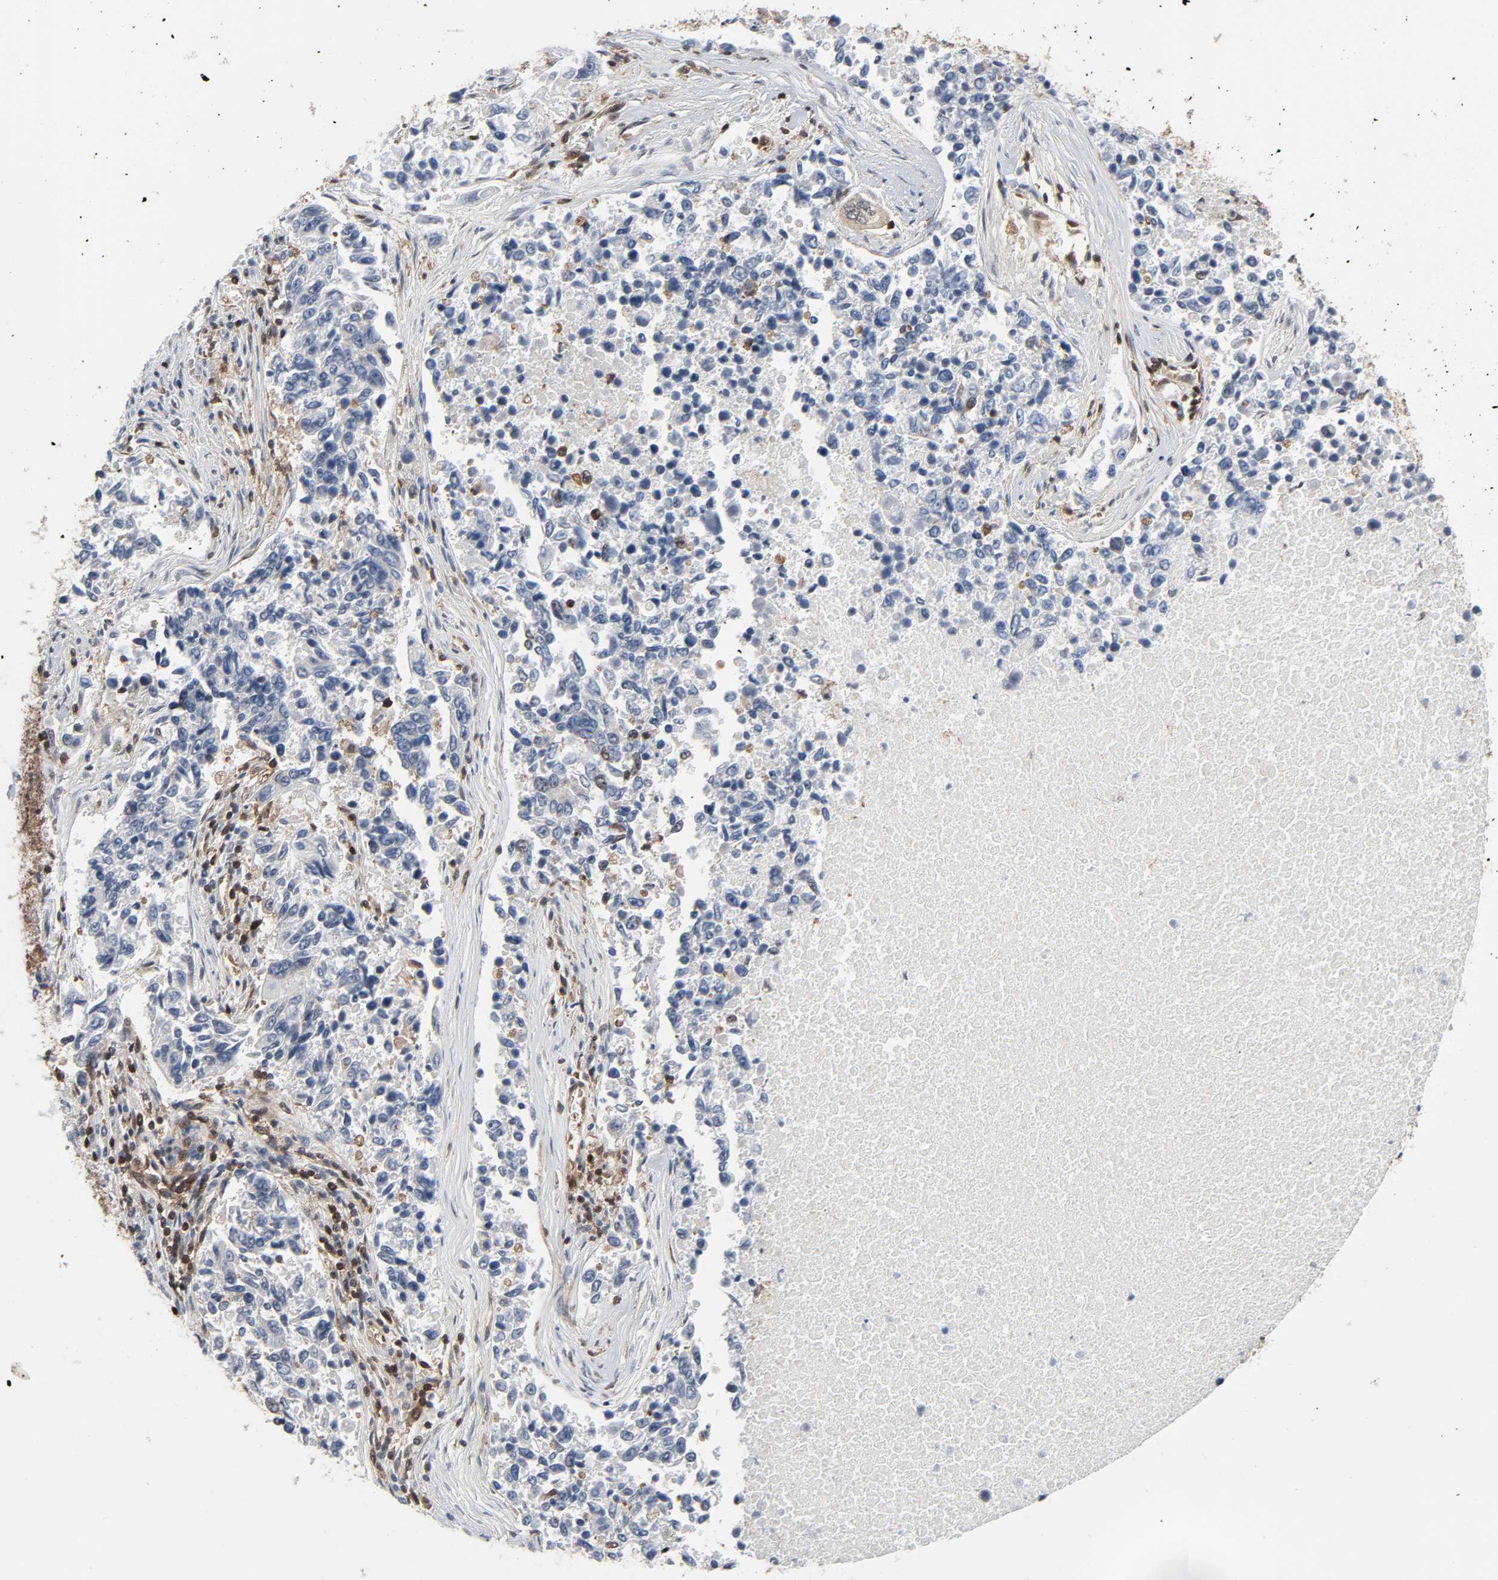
{"staining": {"intensity": "negative", "quantity": "none", "location": "none"}, "tissue": "lung cancer", "cell_type": "Tumor cells", "image_type": "cancer", "snomed": [{"axis": "morphology", "description": "Adenocarcinoma, NOS"}, {"axis": "topography", "description": "Lung"}], "caption": "Immunohistochemistry (IHC) histopathology image of human lung cancer stained for a protein (brown), which demonstrates no staining in tumor cells.", "gene": "GSK3A", "patient": {"sex": "male", "age": 84}}